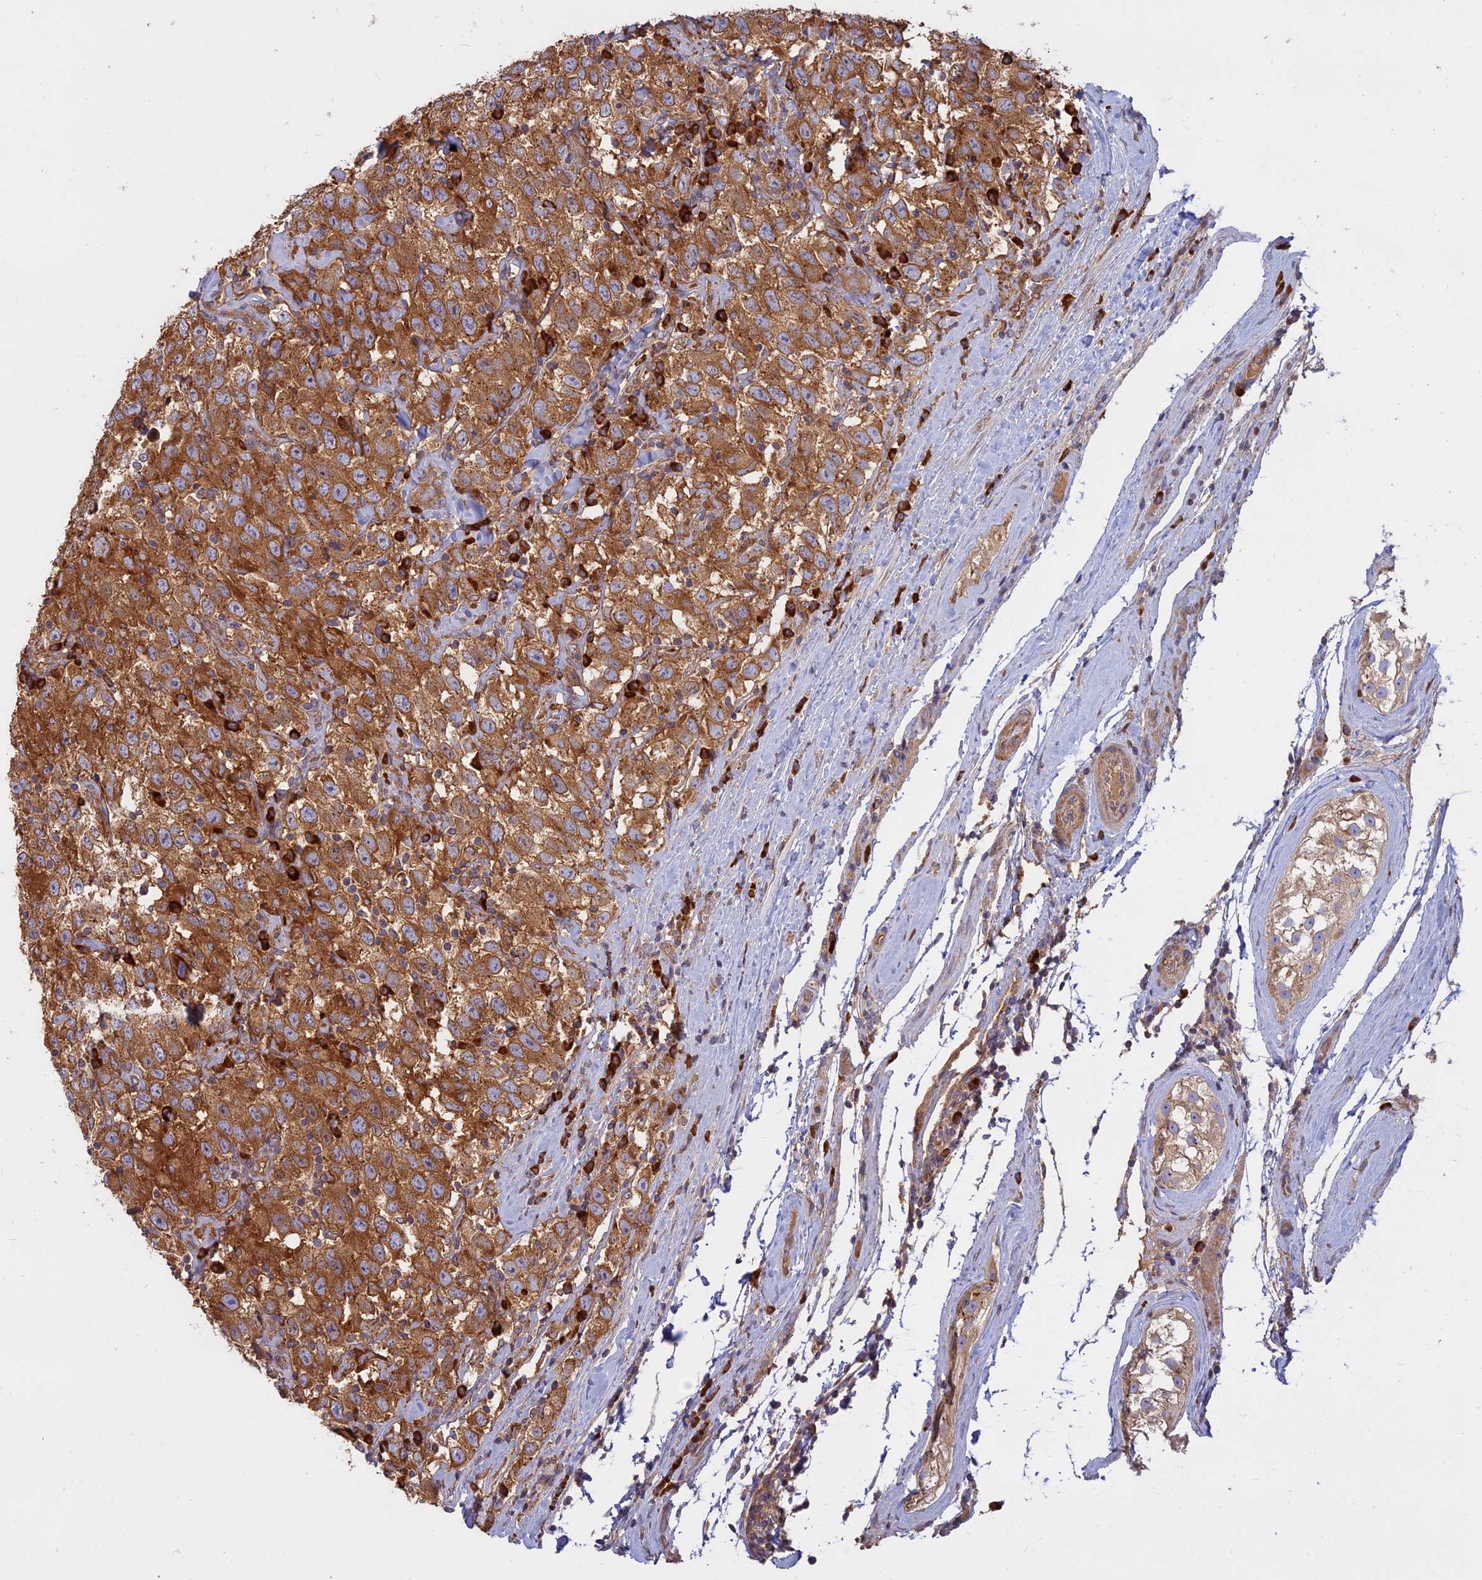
{"staining": {"intensity": "strong", "quantity": ">75%", "location": "cytoplasmic/membranous"}, "tissue": "testis cancer", "cell_type": "Tumor cells", "image_type": "cancer", "snomed": [{"axis": "morphology", "description": "Seminoma, NOS"}, {"axis": "topography", "description": "Testis"}], "caption": "Testis cancer (seminoma) stained with DAB immunohistochemistry displays high levels of strong cytoplasmic/membranous staining in about >75% of tumor cells.", "gene": "TMEM208", "patient": {"sex": "male", "age": 41}}